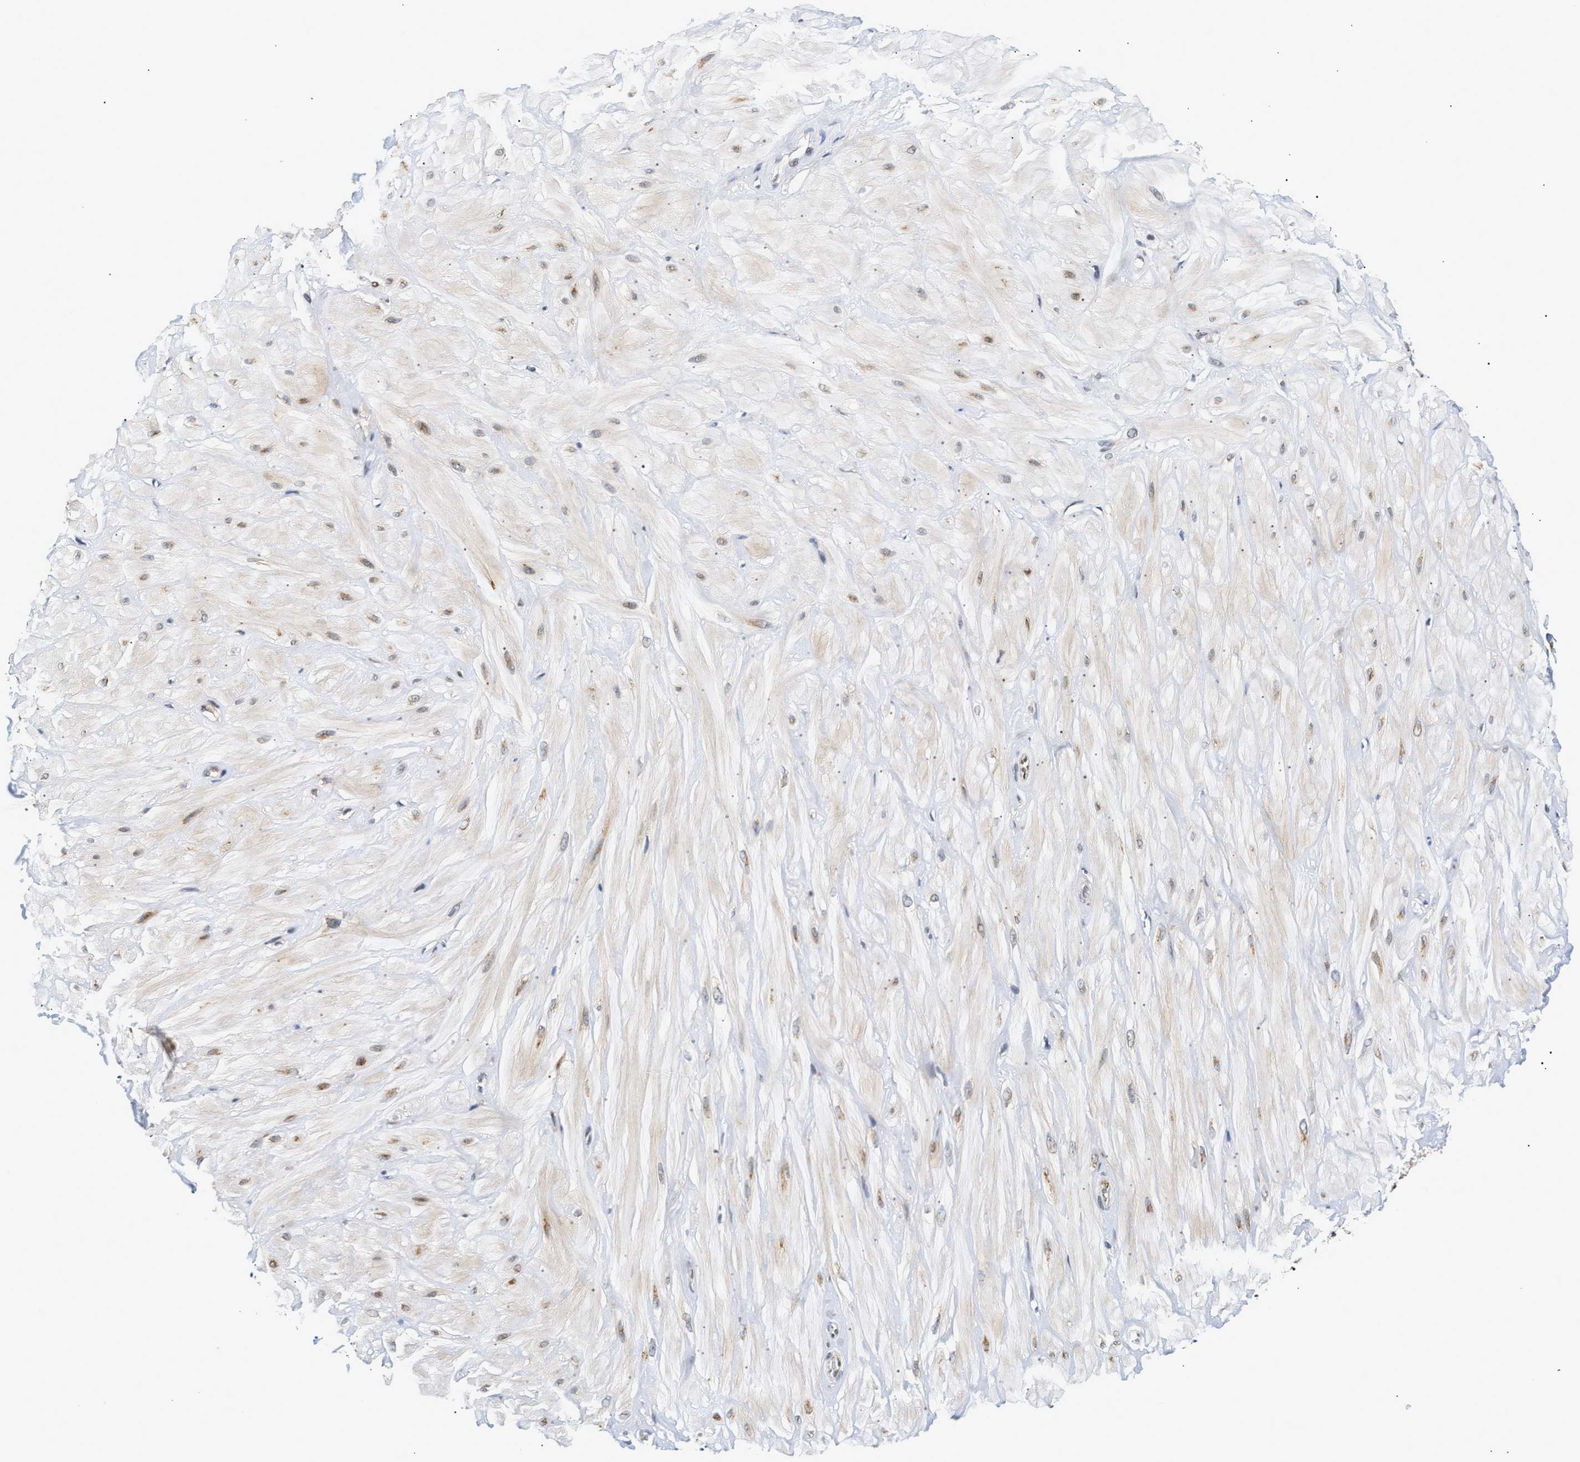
{"staining": {"intensity": "negative", "quantity": "none", "location": "none"}, "tissue": "adipose tissue", "cell_type": "Adipocytes", "image_type": "normal", "snomed": [{"axis": "morphology", "description": "Normal tissue, NOS"}, {"axis": "topography", "description": "Adipose tissue"}, {"axis": "topography", "description": "Vascular tissue"}, {"axis": "topography", "description": "Peripheral nerve tissue"}], "caption": "This is a histopathology image of IHC staining of benign adipose tissue, which shows no staining in adipocytes. (Brightfield microscopy of DAB immunohistochemistry at high magnification).", "gene": "THOC1", "patient": {"sex": "male", "age": 25}}